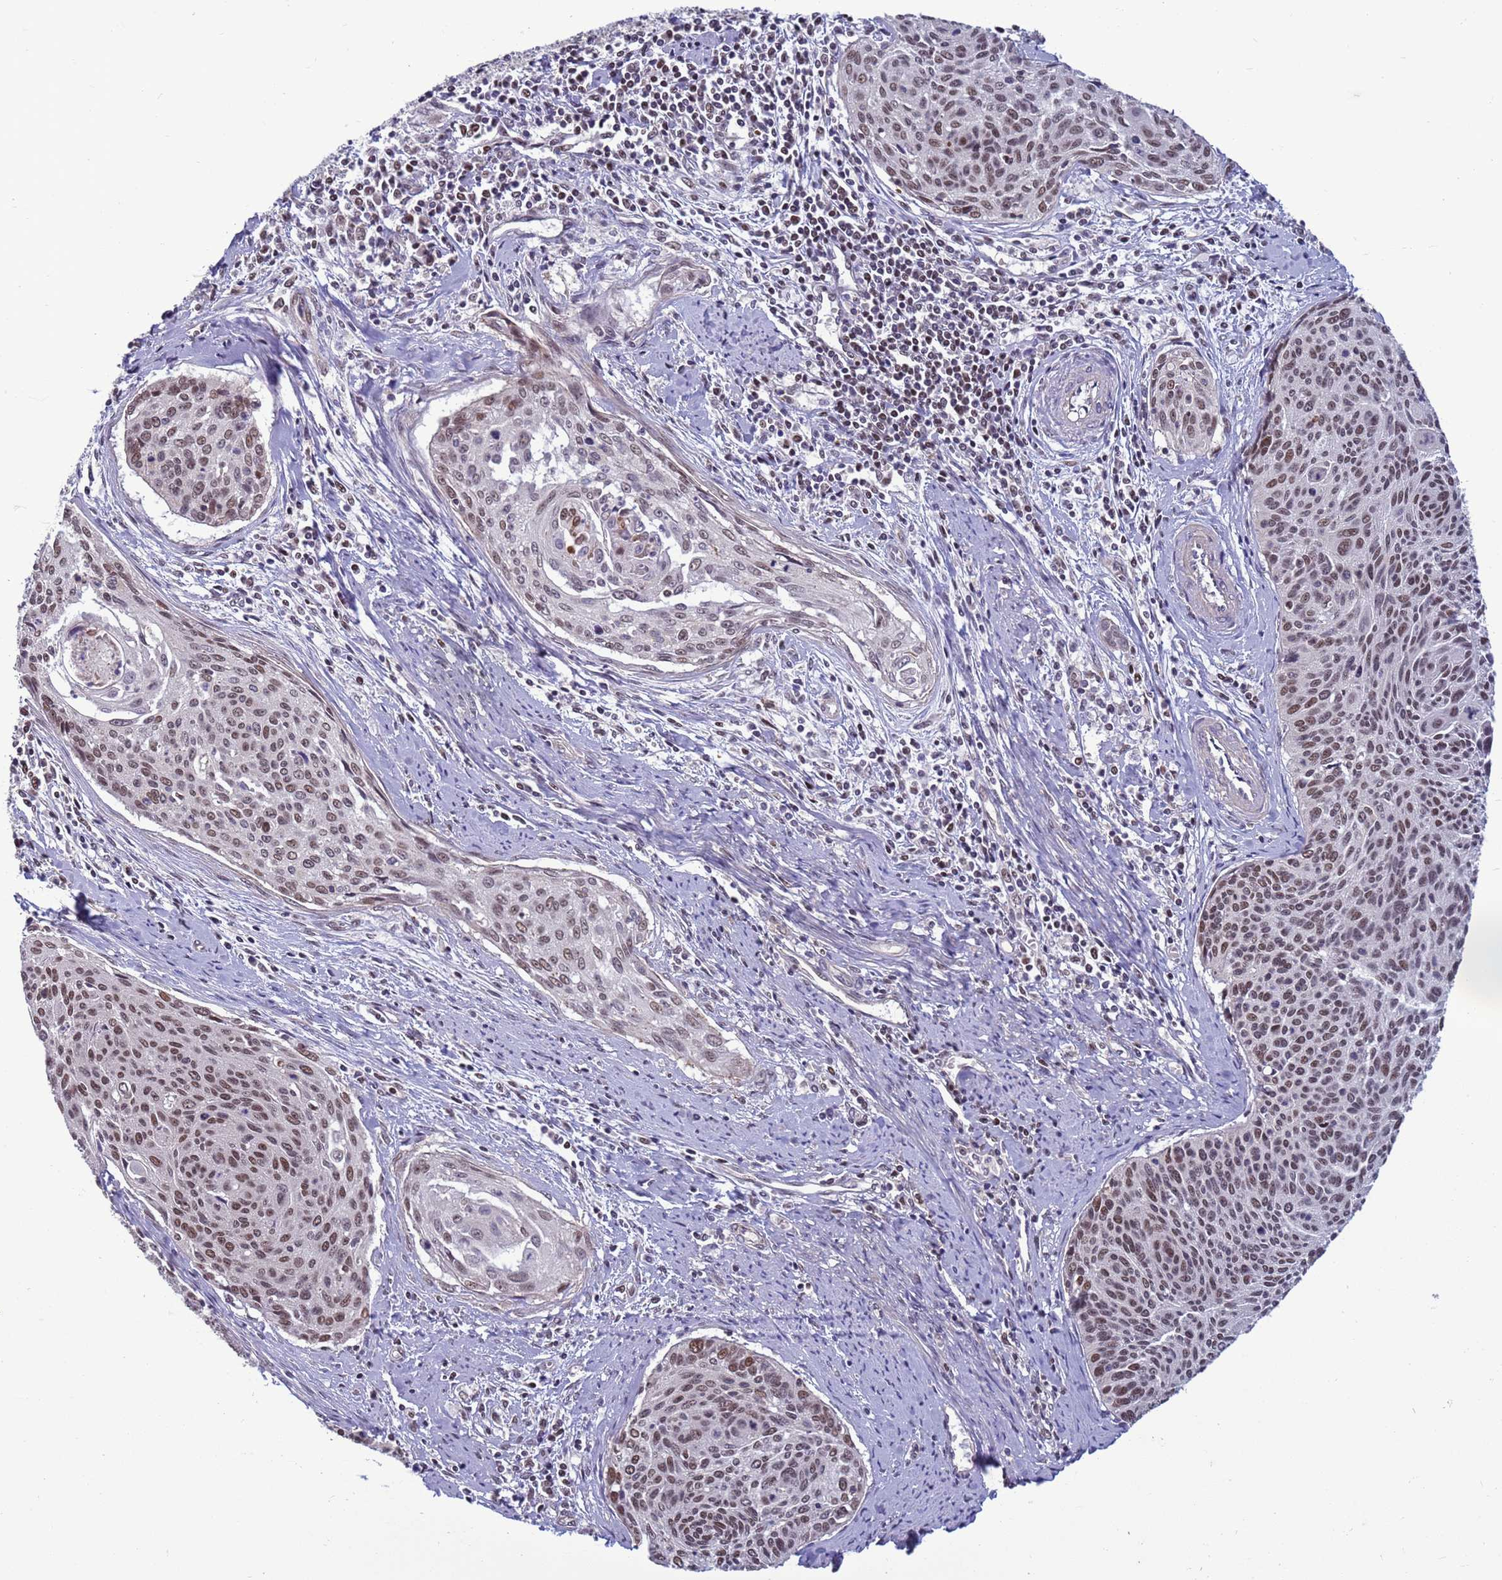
{"staining": {"intensity": "moderate", "quantity": ">75%", "location": "nuclear"}, "tissue": "cervical cancer", "cell_type": "Tumor cells", "image_type": "cancer", "snomed": [{"axis": "morphology", "description": "Squamous cell carcinoma, NOS"}, {"axis": "topography", "description": "Cervix"}], "caption": "Tumor cells demonstrate medium levels of moderate nuclear staining in about >75% of cells in human cervical cancer.", "gene": "NSL1", "patient": {"sex": "female", "age": 55}}